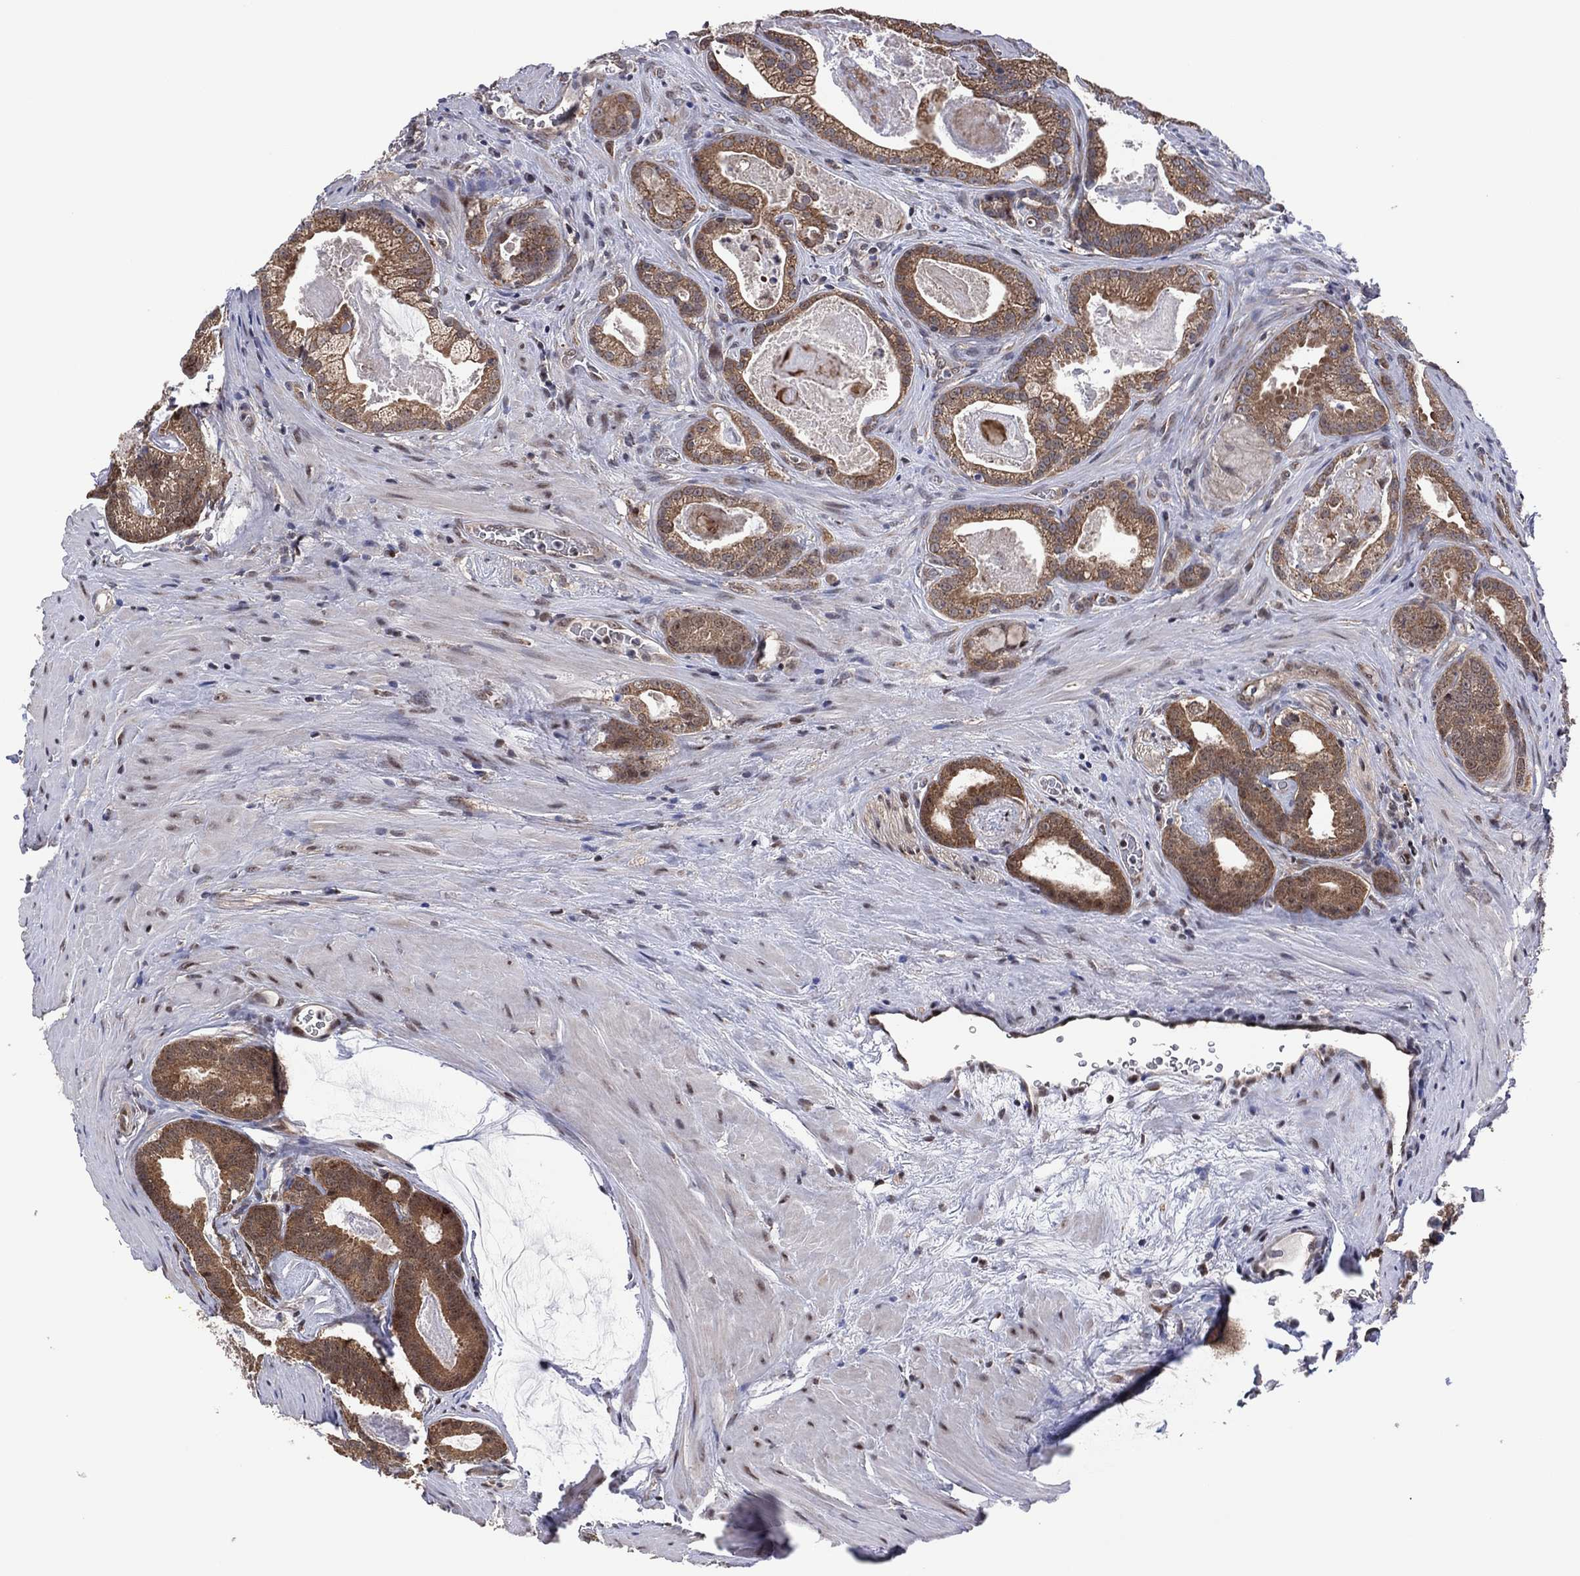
{"staining": {"intensity": "weak", "quantity": ">75%", "location": "cytoplasmic/membranous"}, "tissue": "prostate cancer", "cell_type": "Tumor cells", "image_type": "cancer", "snomed": [{"axis": "morphology", "description": "Adenocarcinoma, NOS"}, {"axis": "topography", "description": "Prostate"}], "caption": "A high-resolution histopathology image shows immunohistochemistry staining of prostate cancer, which displays weak cytoplasmic/membranous expression in approximately >75% of tumor cells. (Stains: DAB (3,3'-diaminobenzidine) in brown, nuclei in blue, Microscopy: brightfield microscopy at high magnification).", "gene": "PIDD1", "patient": {"sex": "male", "age": 61}}